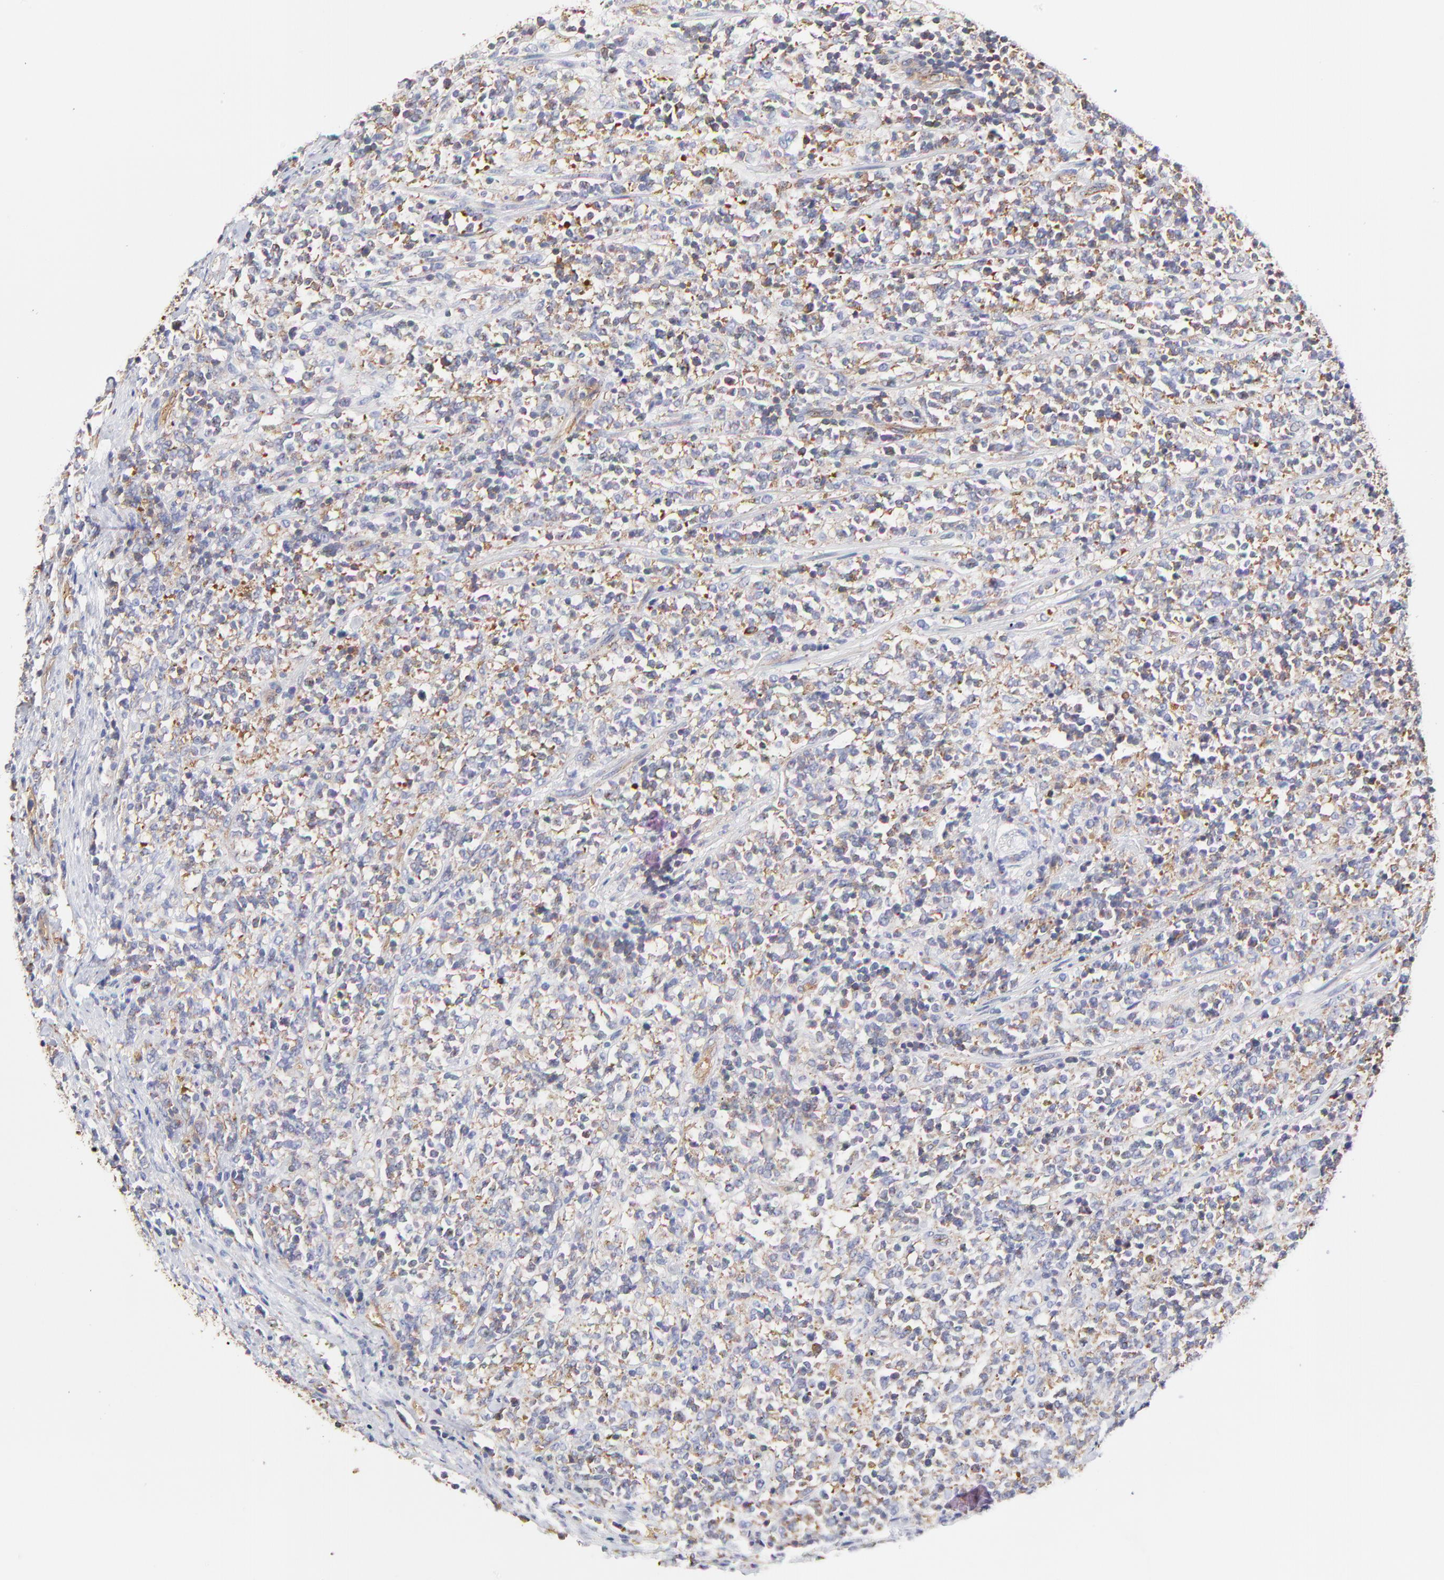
{"staining": {"intensity": "moderate", "quantity": ">75%", "location": "cytoplasmic/membranous"}, "tissue": "lymphoma", "cell_type": "Tumor cells", "image_type": "cancer", "snomed": [{"axis": "morphology", "description": "Malignant lymphoma, non-Hodgkin's type, High grade"}, {"axis": "topography", "description": "Soft tissue"}], "caption": "A histopathology image showing moderate cytoplasmic/membranous positivity in approximately >75% of tumor cells in malignant lymphoma, non-Hodgkin's type (high-grade), as visualized by brown immunohistochemical staining.", "gene": "CD2AP", "patient": {"sex": "male", "age": 18}}